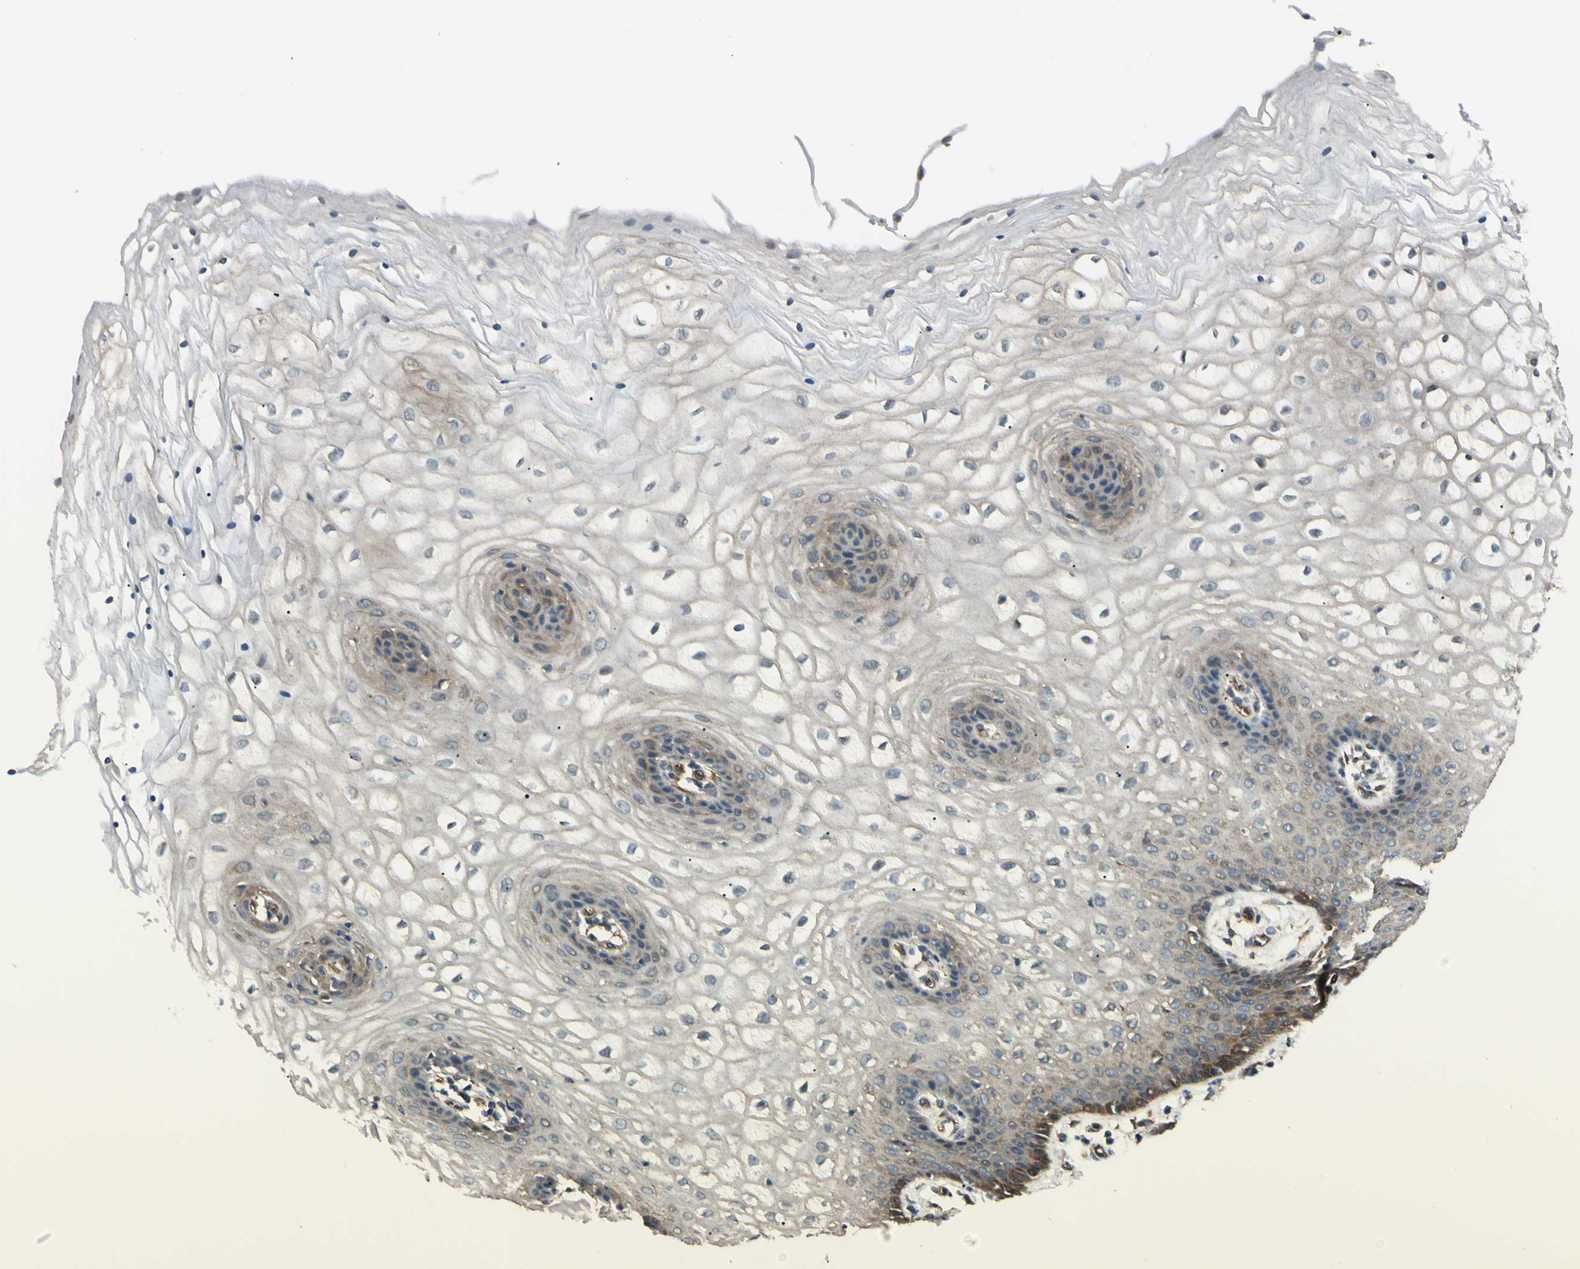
{"staining": {"intensity": "moderate", "quantity": "<25%", "location": "cytoplasmic/membranous"}, "tissue": "vagina", "cell_type": "Squamous epithelial cells", "image_type": "normal", "snomed": [{"axis": "morphology", "description": "Normal tissue, NOS"}, {"axis": "topography", "description": "Vagina"}], "caption": "IHC (DAB) staining of normal vagina demonstrates moderate cytoplasmic/membranous protein positivity in approximately <25% of squamous epithelial cells. (Brightfield microscopy of DAB IHC at high magnification).", "gene": "PTPN12", "patient": {"sex": "female", "age": 34}}